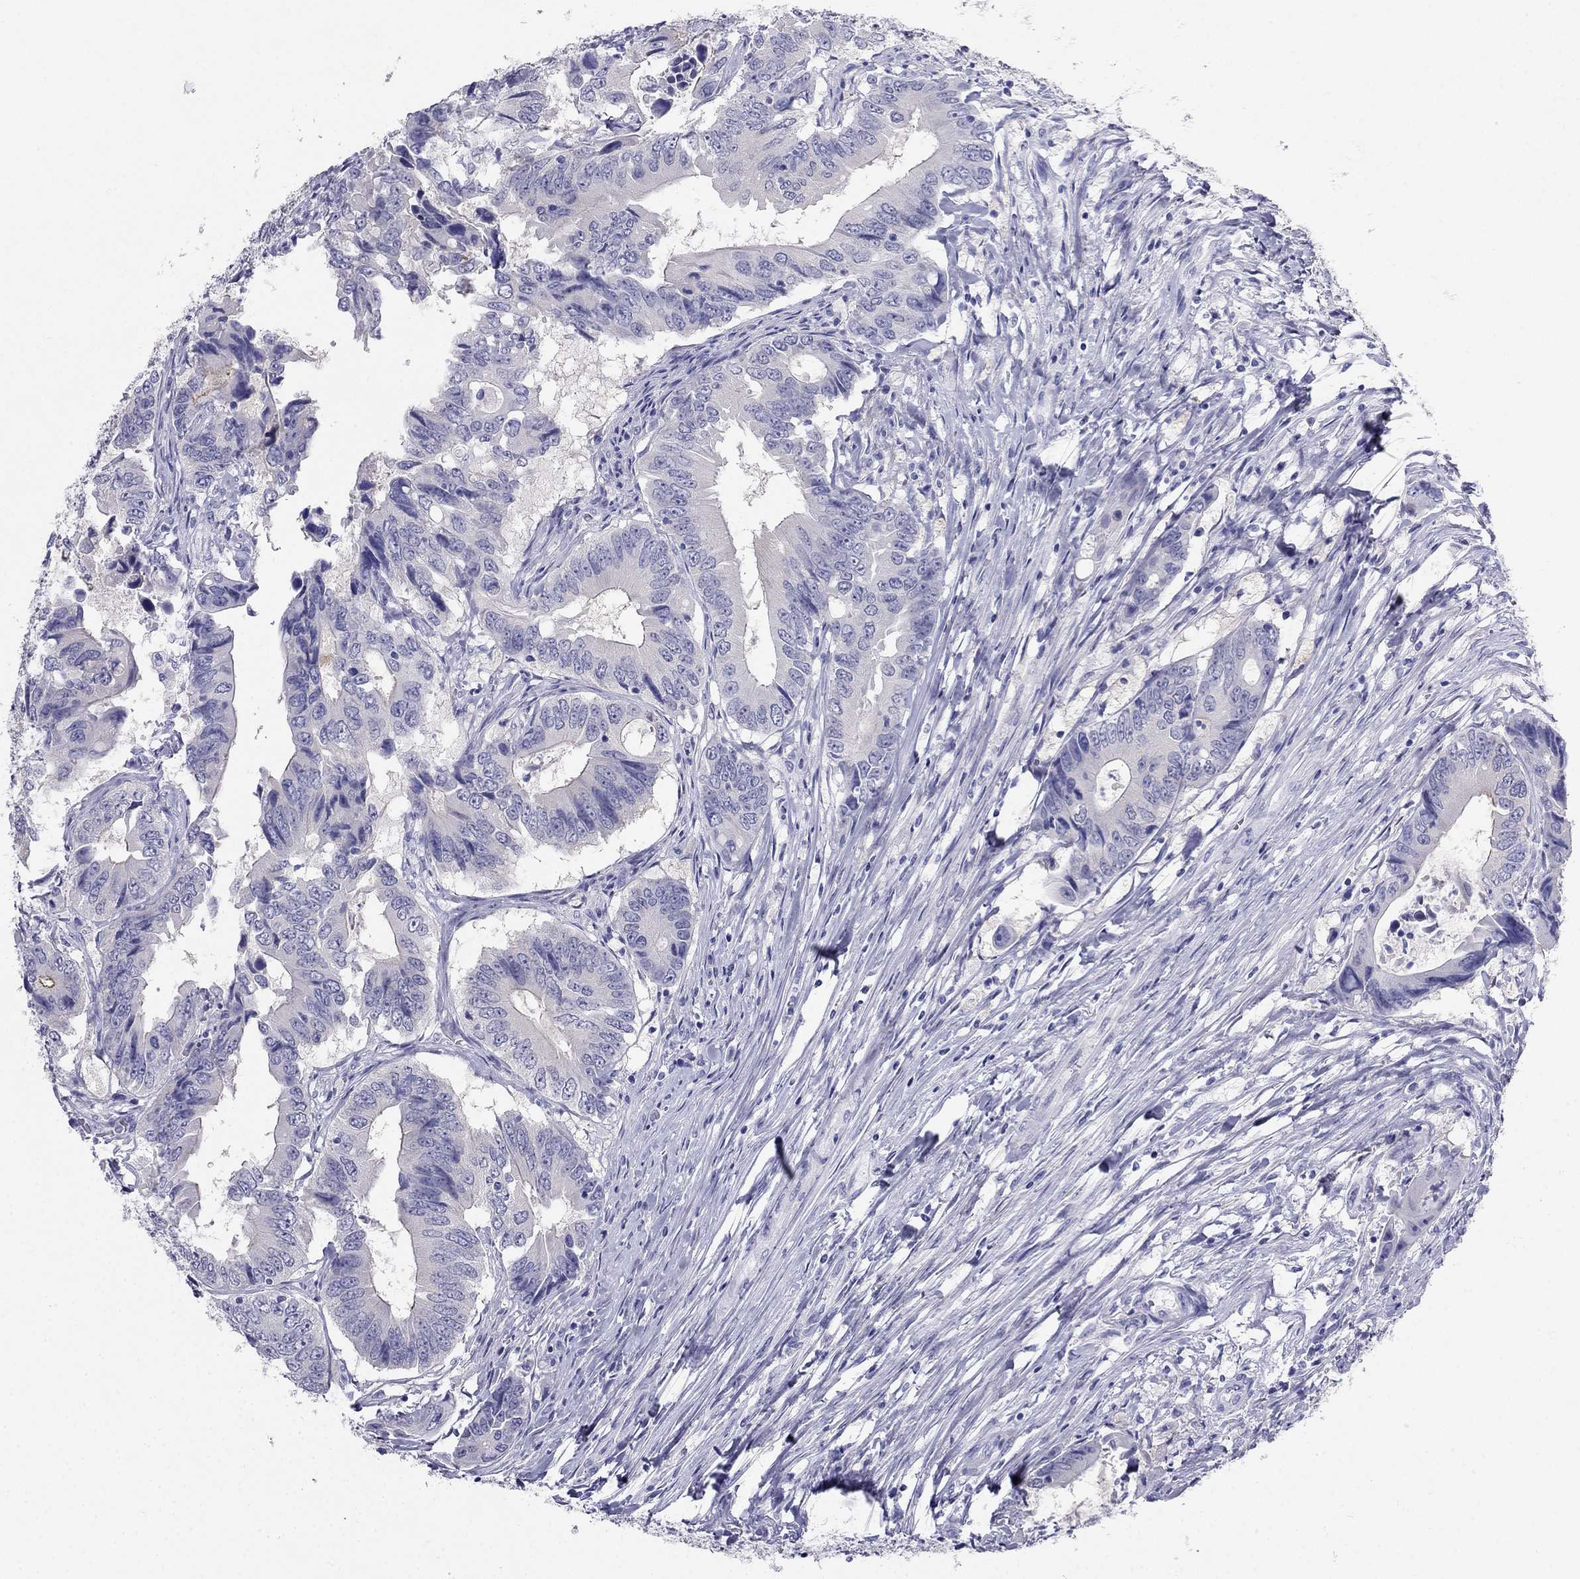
{"staining": {"intensity": "negative", "quantity": "none", "location": "none"}, "tissue": "colorectal cancer", "cell_type": "Tumor cells", "image_type": "cancer", "snomed": [{"axis": "morphology", "description": "Adenocarcinoma, NOS"}, {"axis": "topography", "description": "Colon"}], "caption": "DAB immunohistochemical staining of colorectal cancer (adenocarcinoma) exhibits no significant staining in tumor cells.", "gene": "RFLNA", "patient": {"sex": "female", "age": 90}}